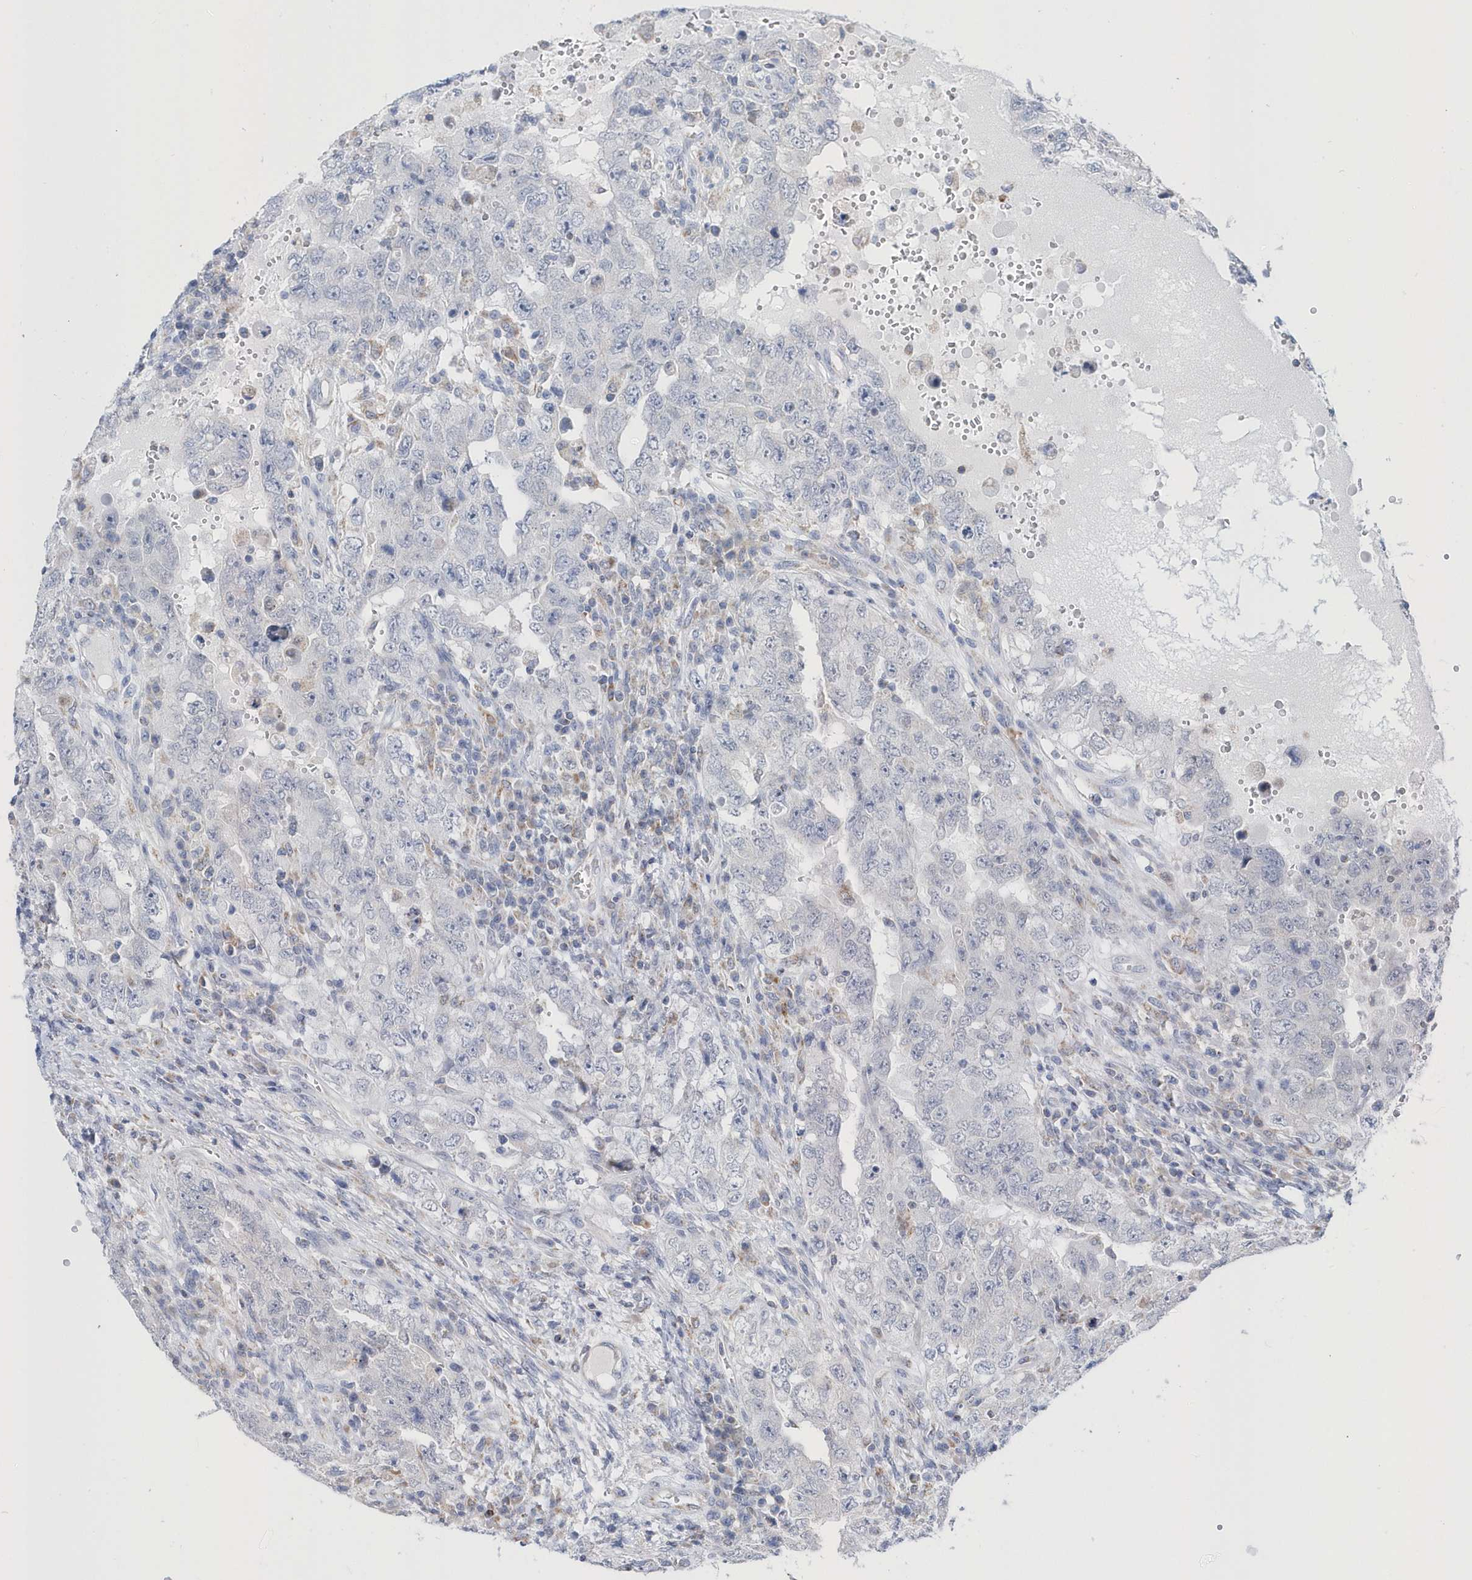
{"staining": {"intensity": "negative", "quantity": "none", "location": "none"}, "tissue": "testis cancer", "cell_type": "Tumor cells", "image_type": "cancer", "snomed": [{"axis": "morphology", "description": "Carcinoma, Embryonal, NOS"}, {"axis": "topography", "description": "Testis"}], "caption": "The immunohistochemistry (IHC) histopathology image has no significant staining in tumor cells of embryonal carcinoma (testis) tissue. Nuclei are stained in blue.", "gene": "SPATA5", "patient": {"sex": "male", "age": 26}}